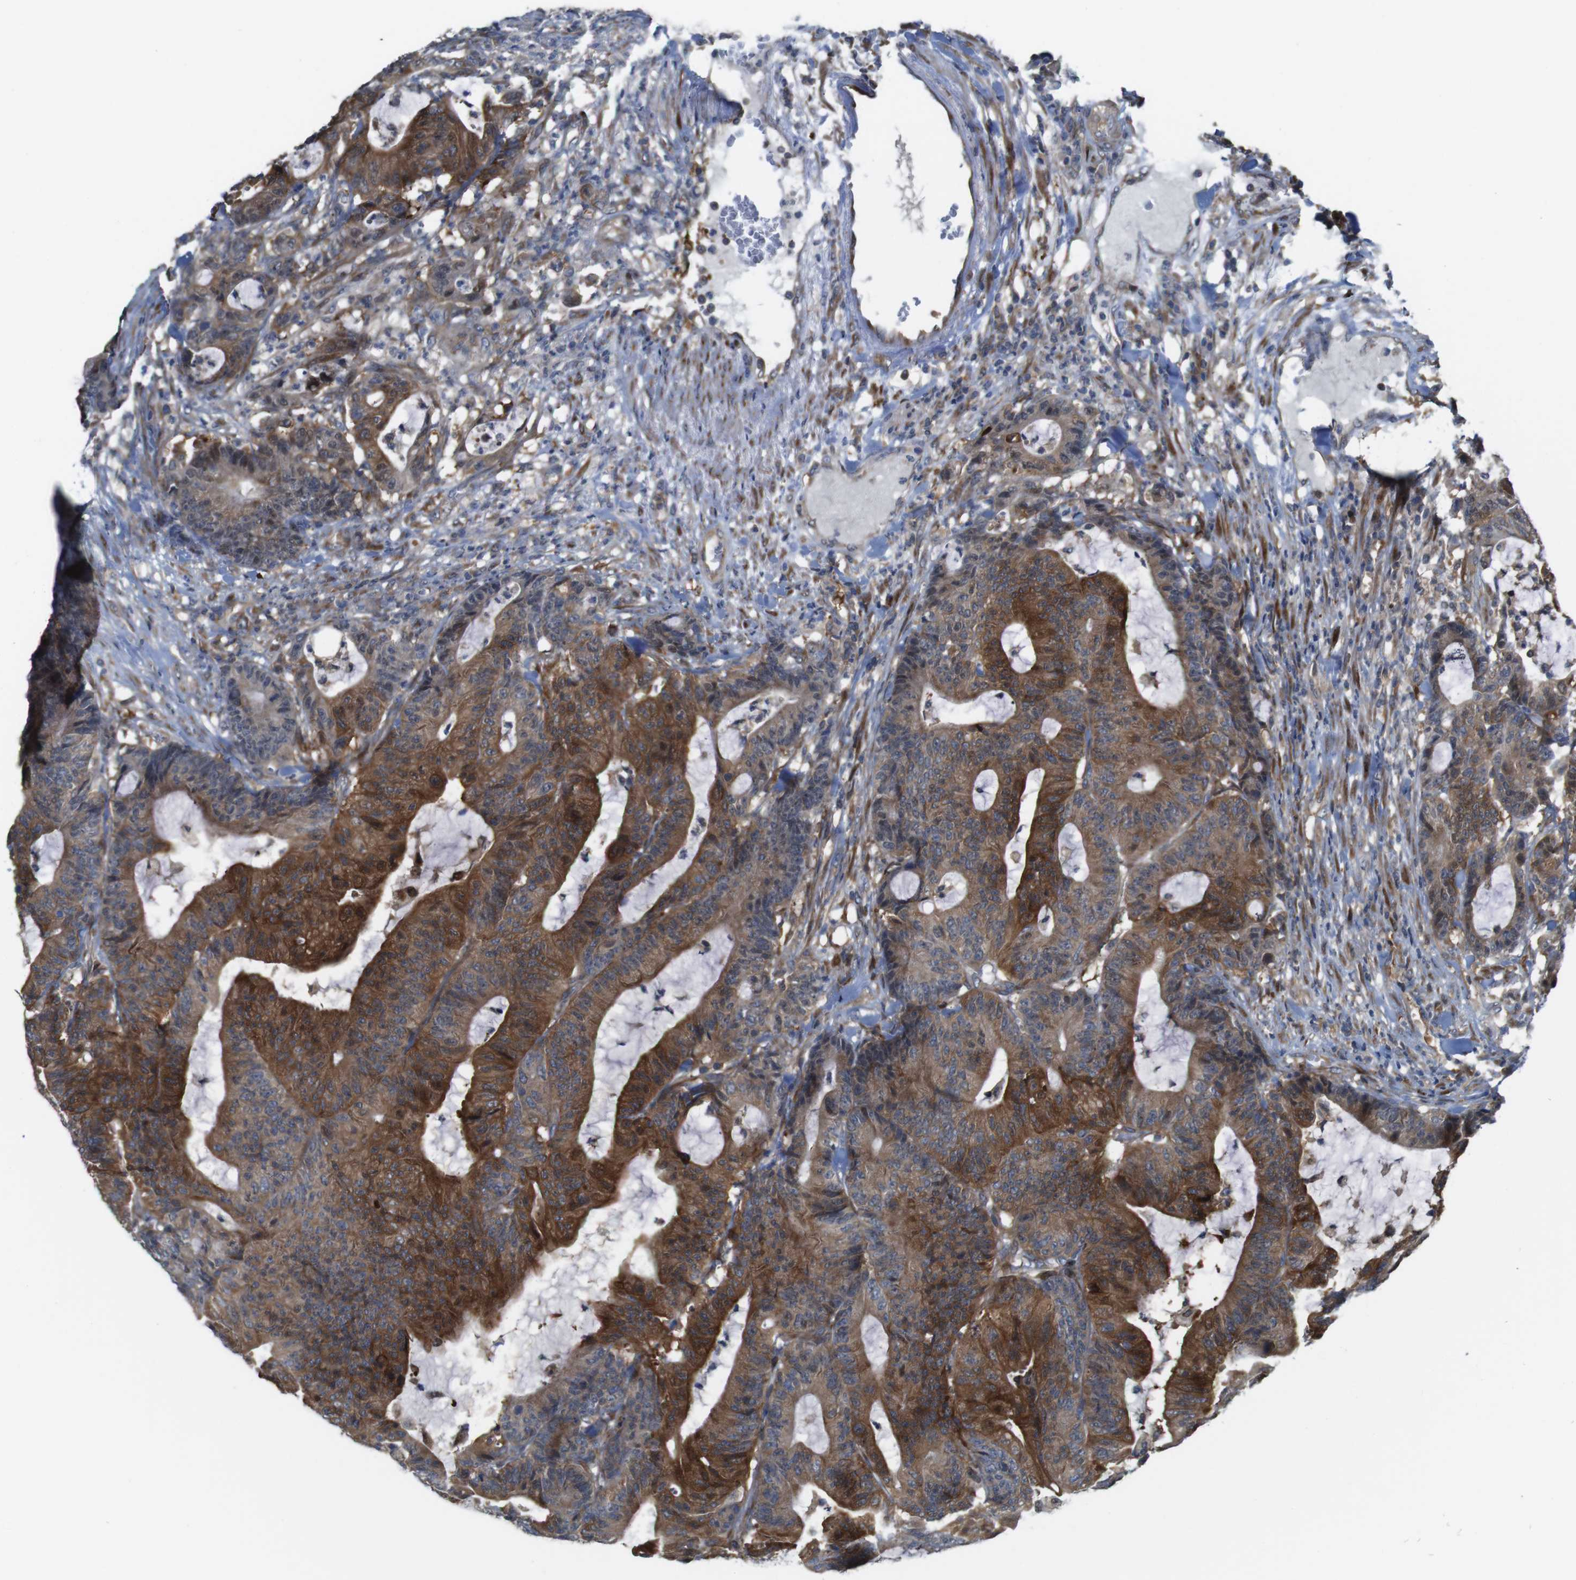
{"staining": {"intensity": "strong", "quantity": "25%-75%", "location": "cytoplasmic/membranous"}, "tissue": "colorectal cancer", "cell_type": "Tumor cells", "image_type": "cancer", "snomed": [{"axis": "morphology", "description": "Adenocarcinoma, NOS"}, {"axis": "topography", "description": "Colon"}], "caption": "DAB immunohistochemical staining of human colorectal cancer demonstrates strong cytoplasmic/membranous protein staining in about 25%-75% of tumor cells.", "gene": "PCOLCE2", "patient": {"sex": "female", "age": 84}}